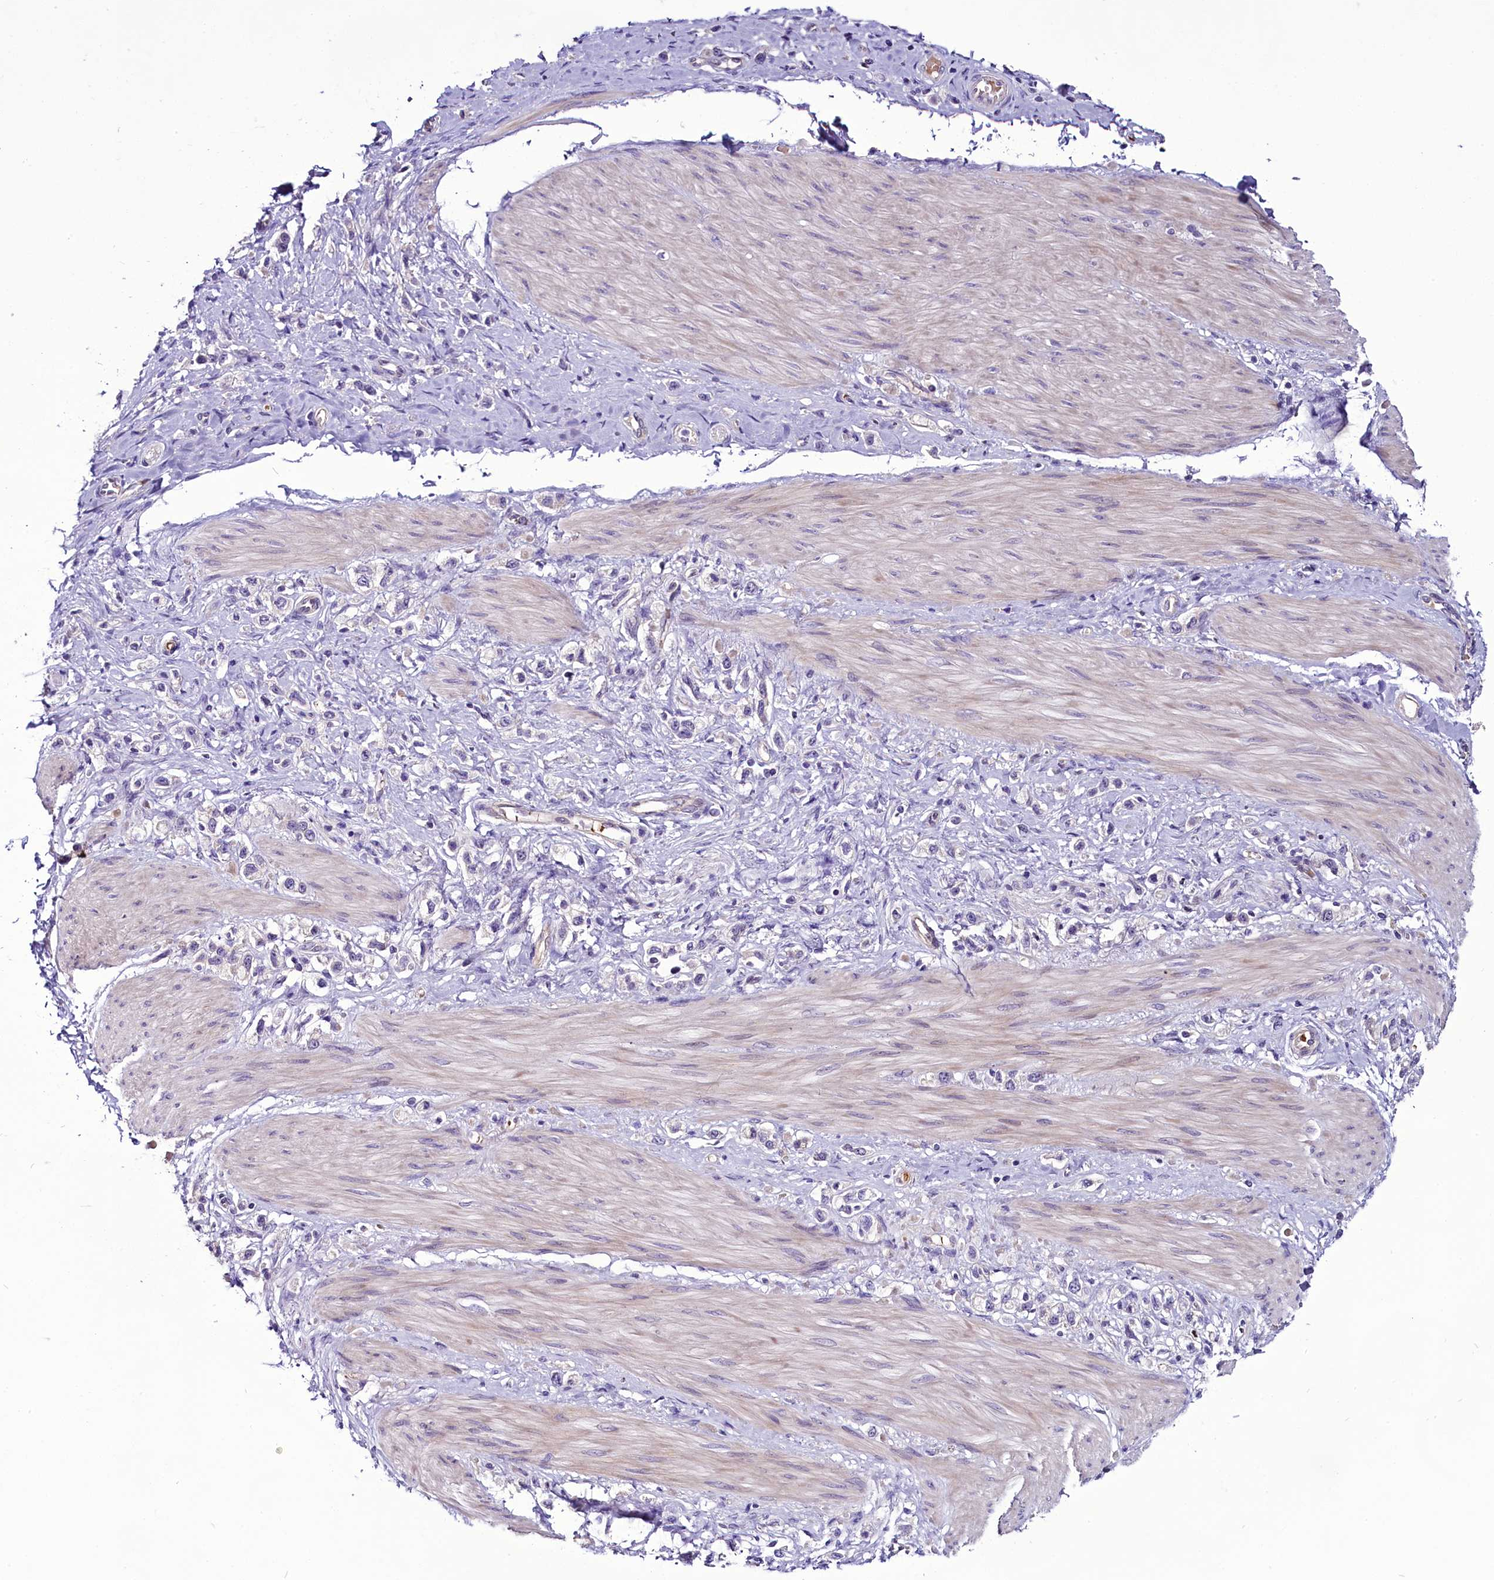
{"staining": {"intensity": "negative", "quantity": "none", "location": "none"}, "tissue": "stomach cancer", "cell_type": "Tumor cells", "image_type": "cancer", "snomed": [{"axis": "morphology", "description": "Adenocarcinoma, NOS"}, {"axis": "topography", "description": "Stomach"}], "caption": "IHC of stomach cancer (adenocarcinoma) reveals no staining in tumor cells. (Brightfield microscopy of DAB immunohistochemistry at high magnification).", "gene": "C9orf40", "patient": {"sex": "female", "age": 65}}